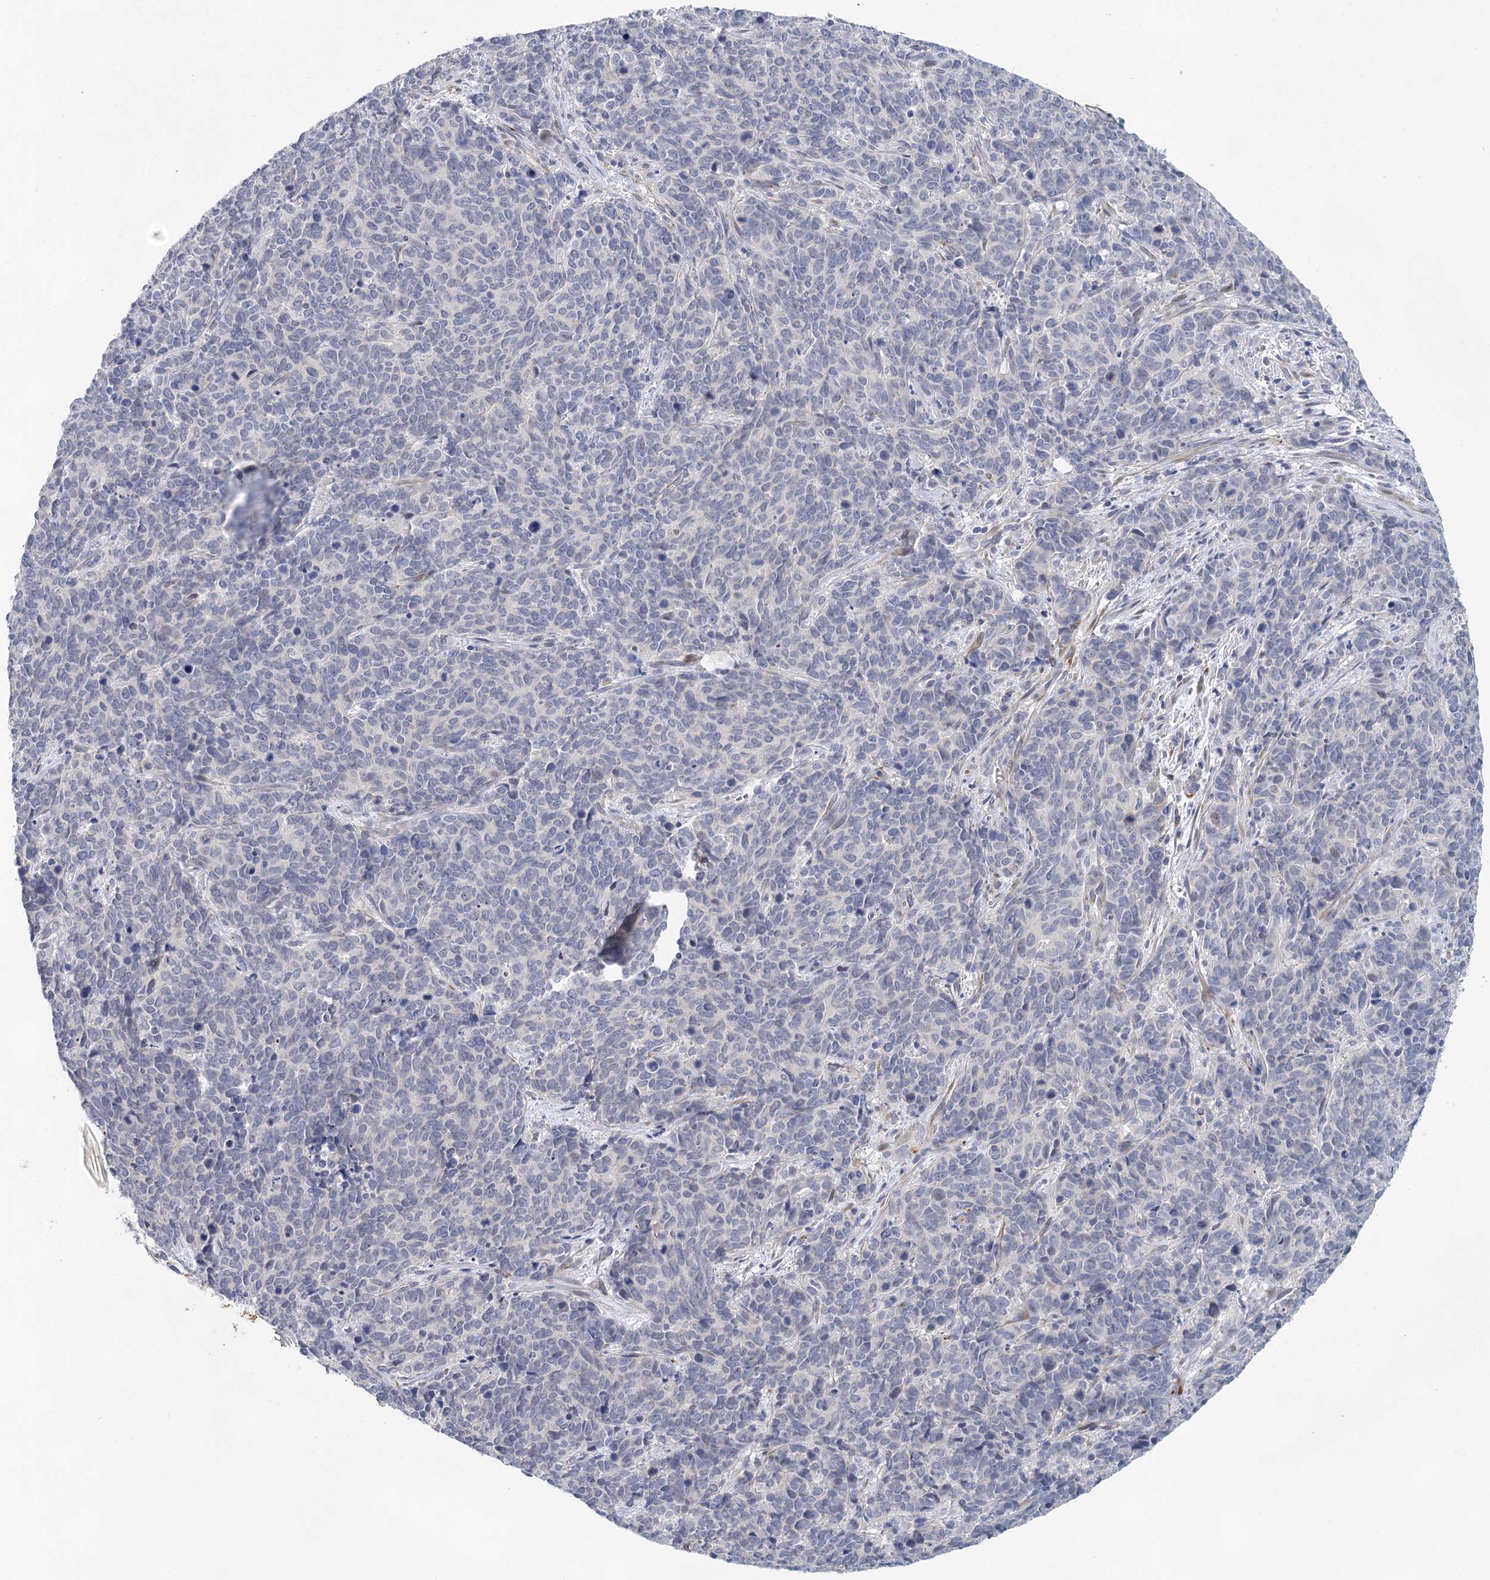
{"staining": {"intensity": "negative", "quantity": "none", "location": "none"}, "tissue": "cervical cancer", "cell_type": "Tumor cells", "image_type": "cancer", "snomed": [{"axis": "morphology", "description": "Squamous cell carcinoma, NOS"}, {"axis": "topography", "description": "Cervix"}], "caption": "An IHC image of cervical squamous cell carcinoma is shown. There is no staining in tumor cells of cervical squamous cell carcinoma.", "gene": "SLC19A3", "patient": {"sex": "female", "age": 60}}